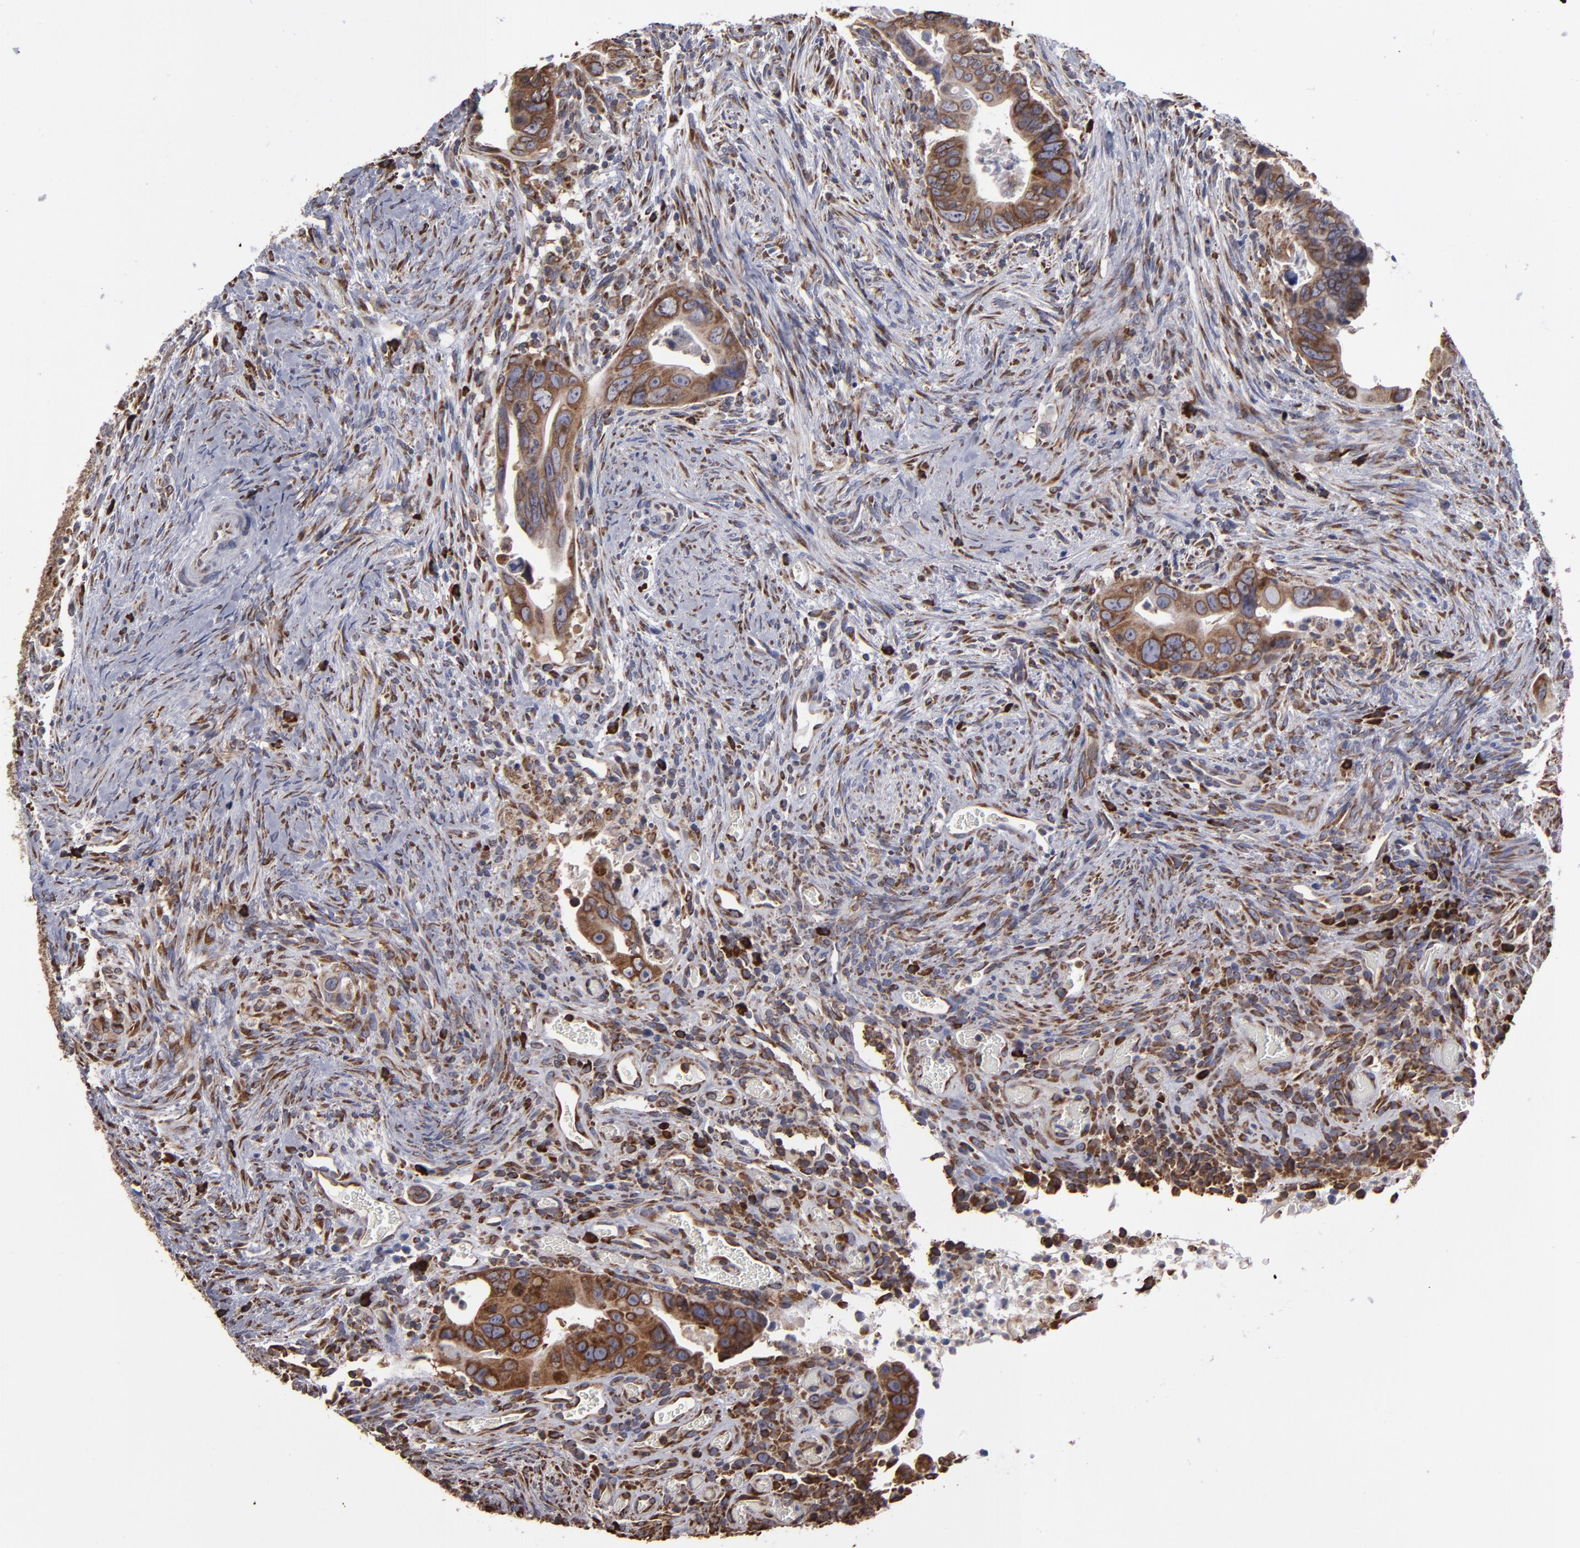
{"staining": {"intensity": "strong", "quantity": ">75%", "location": "cytoplasmic/membranous"}, "tissue": "colorectal cancer", "cell_type": "Tumor cells", "image_type": "cancer", "snomed": [{"axis": "morphology", "description": "Adenocarcinoma, NOS"}, {"axis": "topography", "description": "Rectum"}], "caption": "This is an image of immunohistochemistry (IHC) staining of colorectal adenocarcinoma, which shows strong positivity in the cytoplasmic/membranous of tumor cells.", "gene": "SND1", "patient": {"sex": "male", "age": 53}}